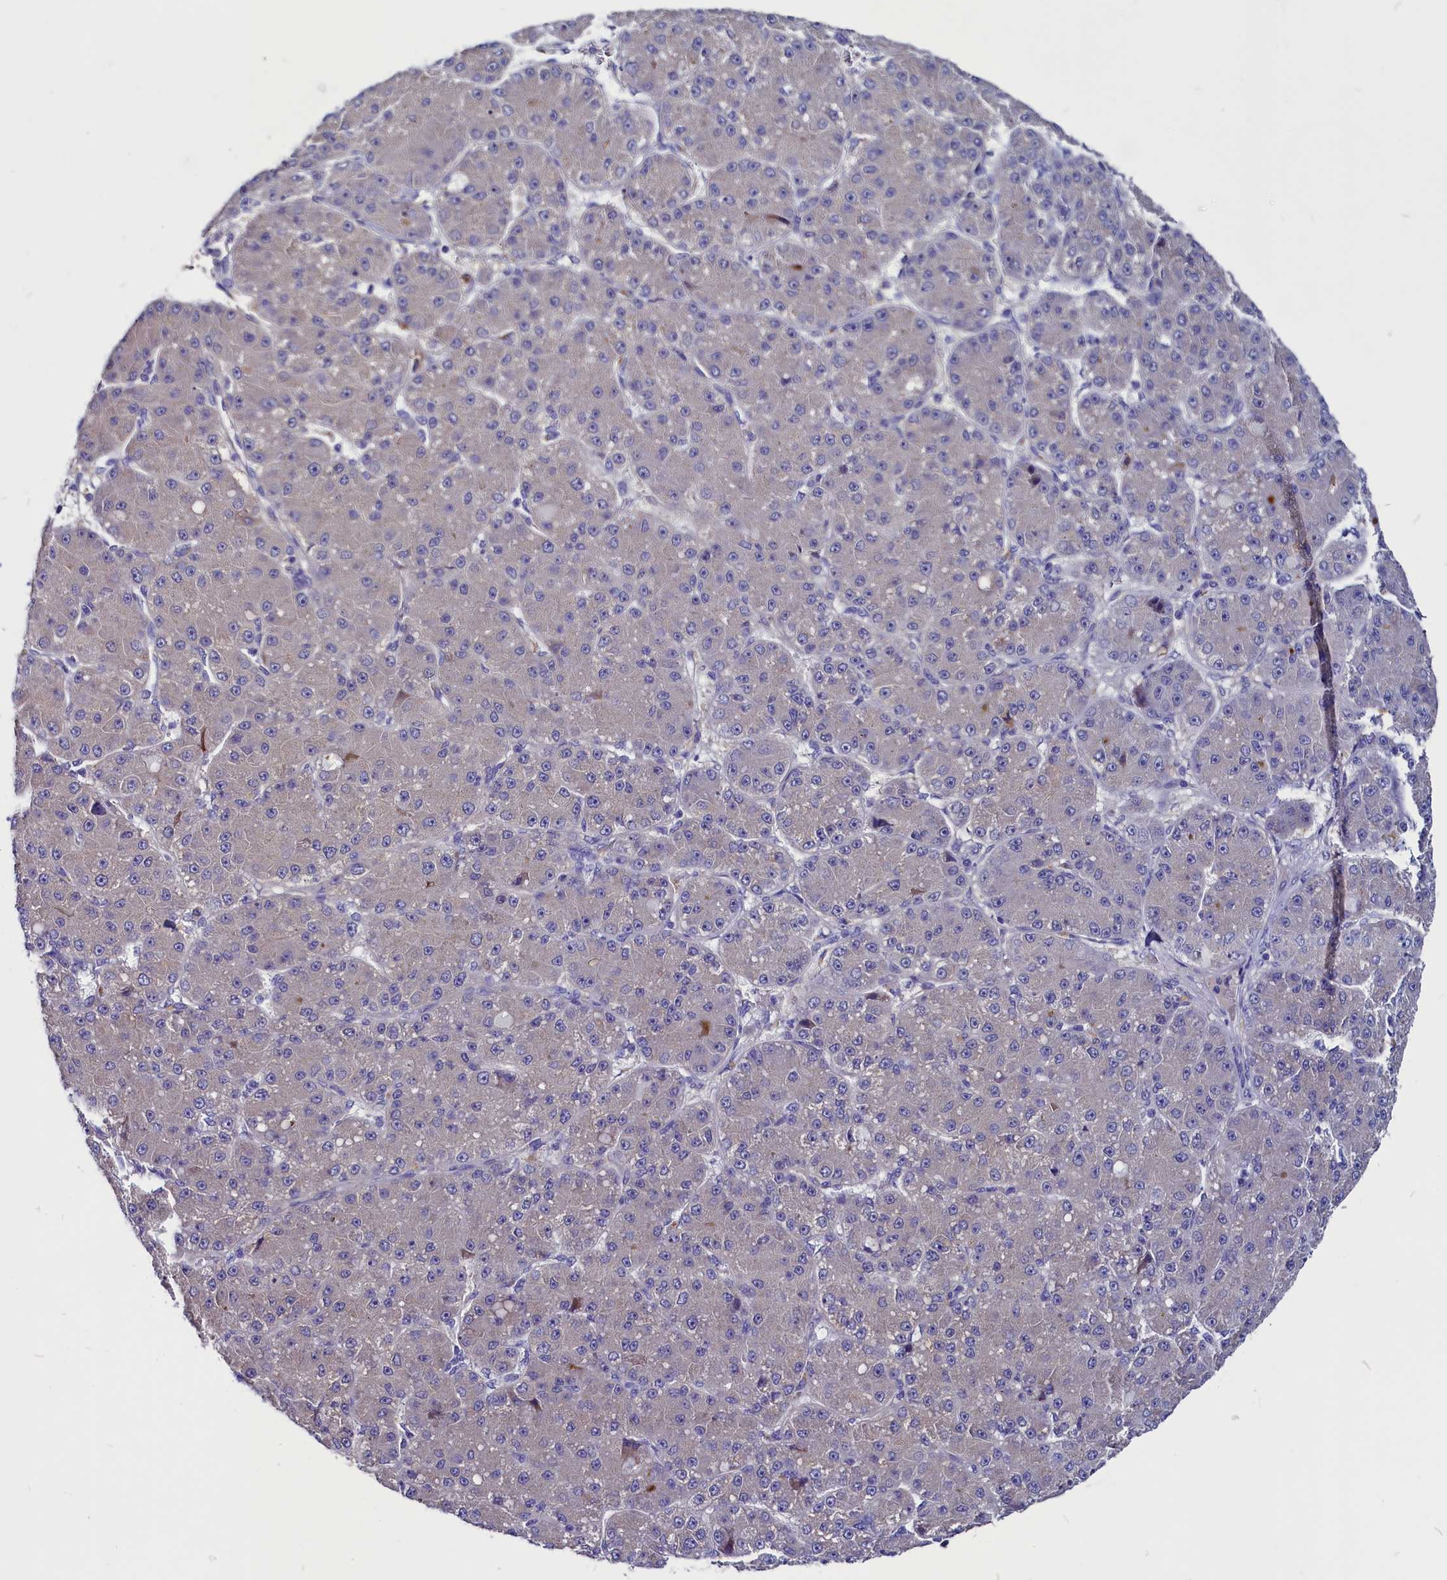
{"staining": {"intensity": "negative", "quantity": "none", "location": "none"}, "tissue": "liver cancer", "cell_type": "Tumor cells", "image_type": "cancer", "snomed": [{"axis": "morphology", "description": "Carcinoma, Hepatocellular, NOS"}, {"axis": "topography", "description": "Liver"}], "caption": "A micrograph of human hepatocellular carcinoma (liver) is negative for staining in tumor cells.", "gene": "CCBE1", "patient": {"sex": "male", "age": 67}}